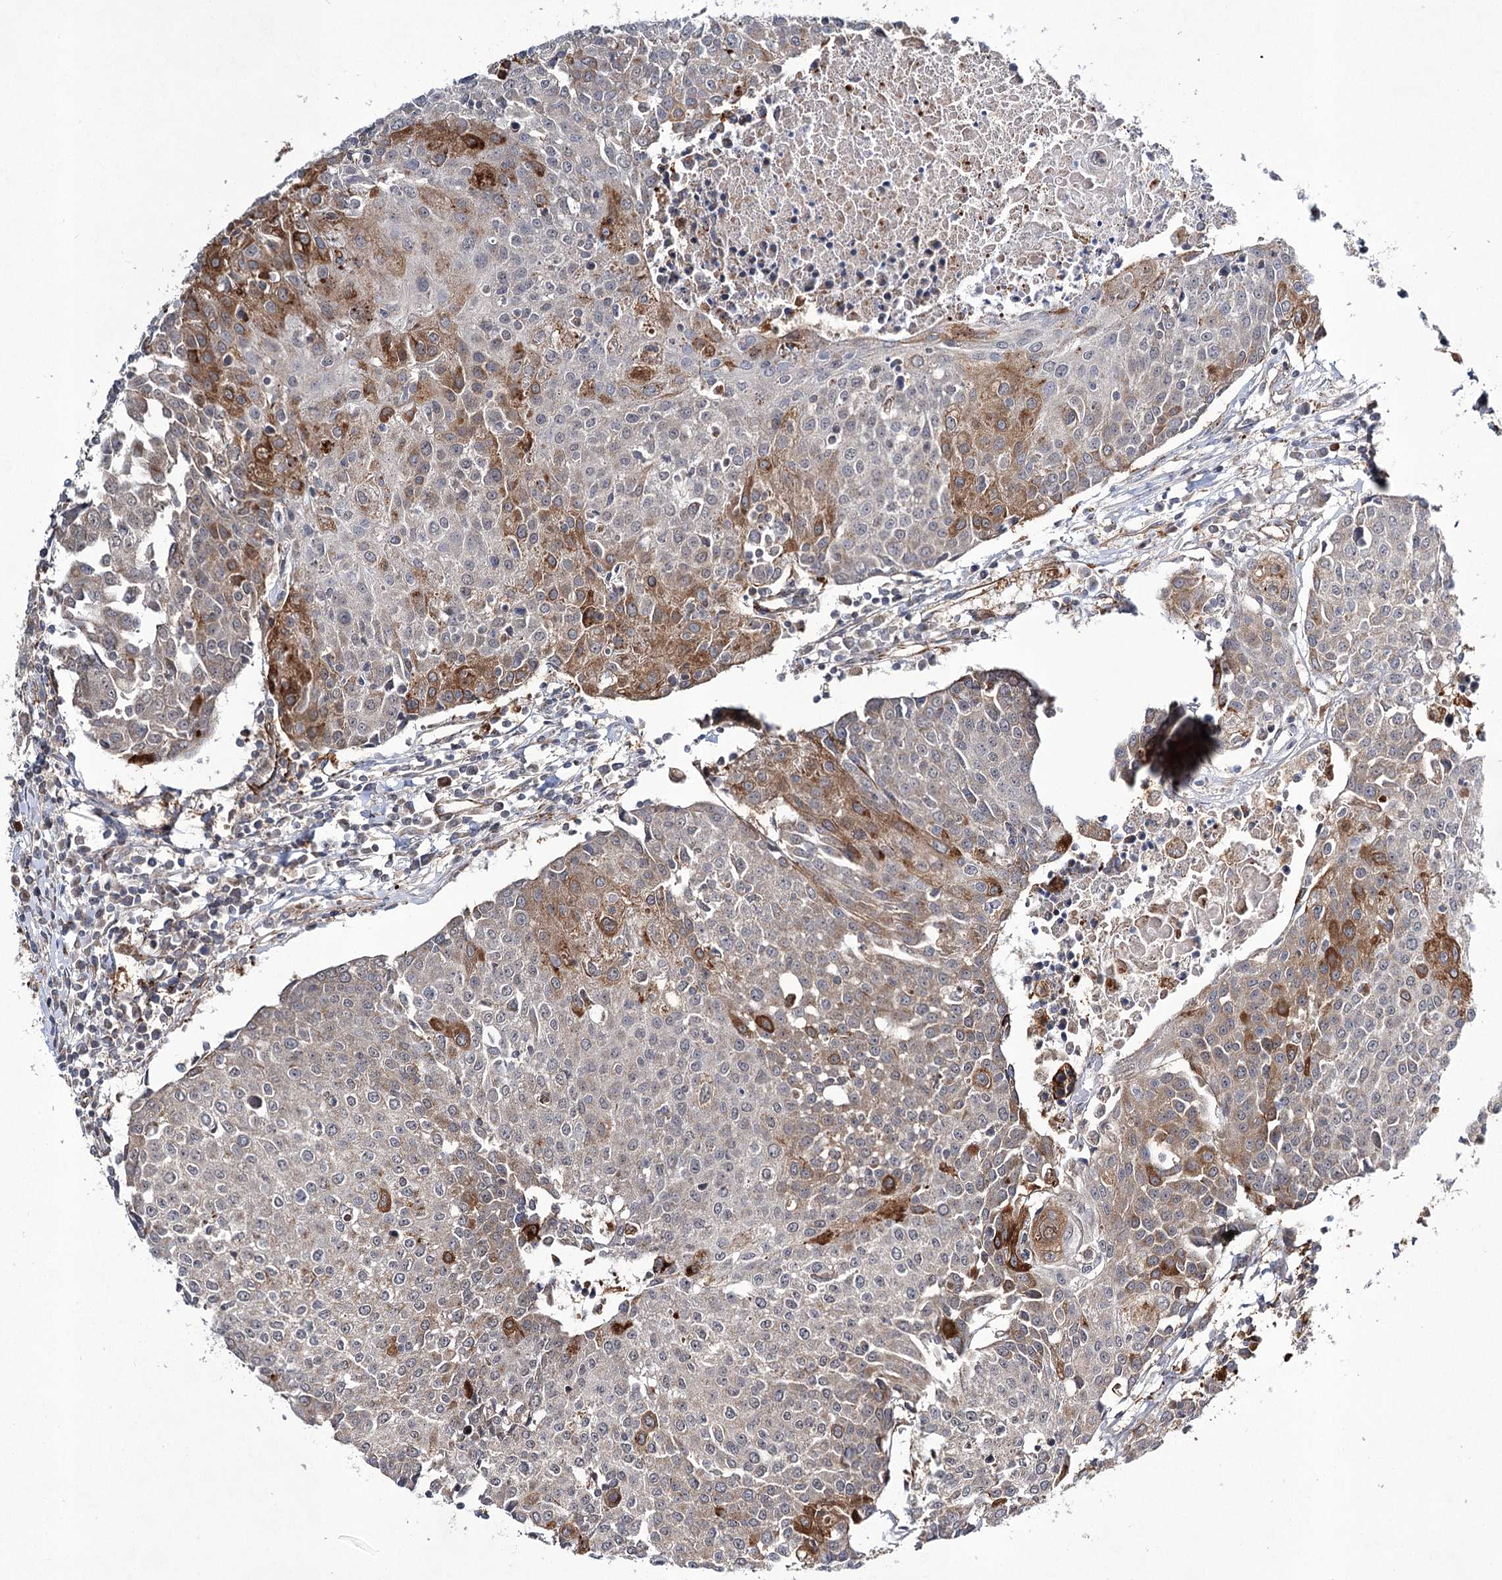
{"staining": {"intensity": "moderate", "quantity": "<25%", "location": "cytoplasmic/membranous"}, "tissue": "urothelial cancer", "cell_type": "Tumor cells", "image_type": "cancer", "snomed": [{"axis": "morphology", "description": "Urothelial carcinoma, High grade"}, {"axis": "topography", "description": "Urinary bladder"}], "caption": "This photomicrograph displays immunohistochemistry staining of human urothelial cancer, with low moderate cytoplasmic/membranous expression in about <25% of tumor cells.", "gene": "DPEP2", "patient": {"sex": "female", "age": 85}}